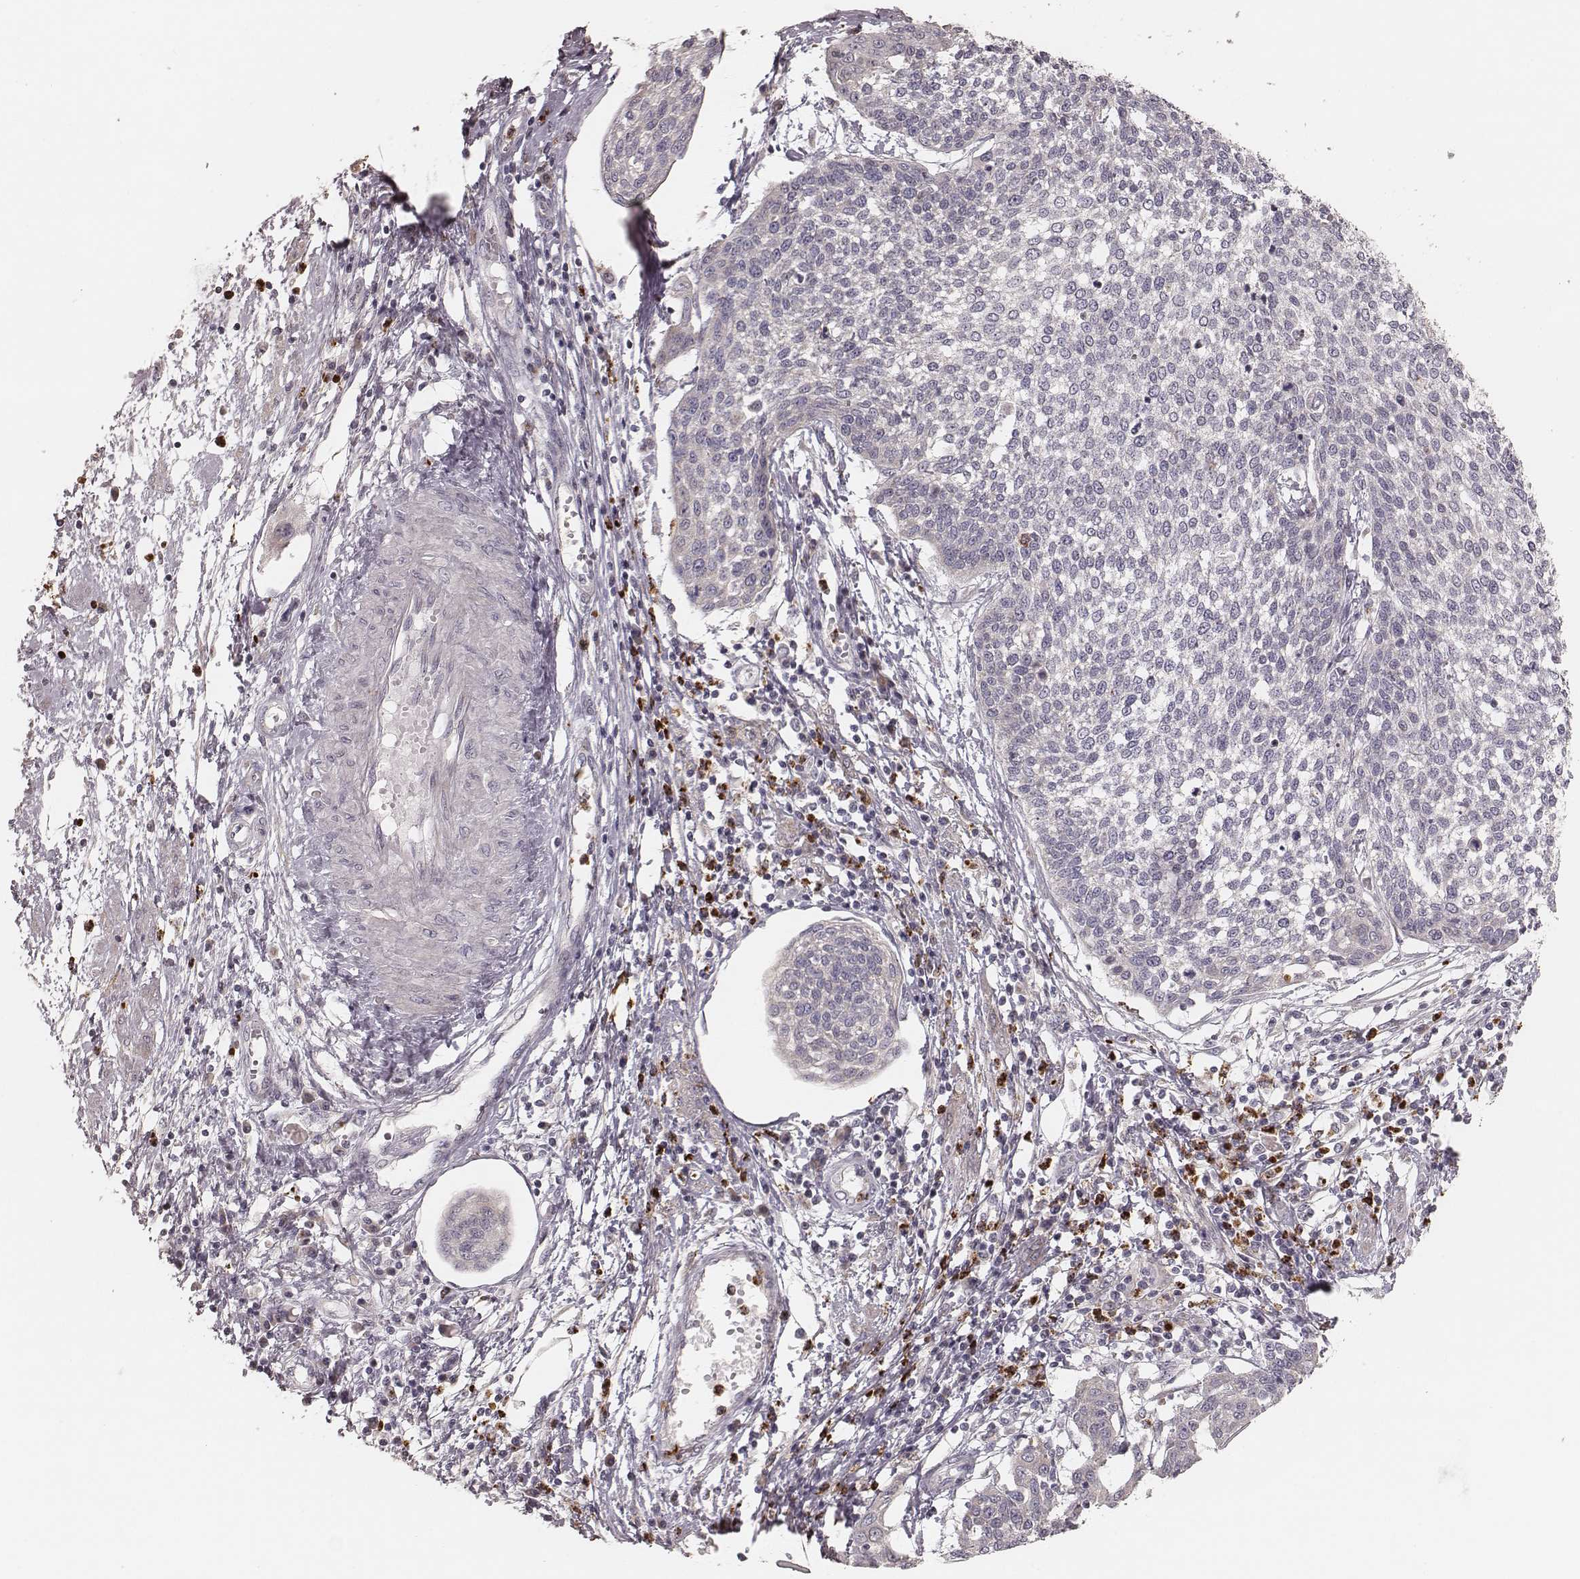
{"staining": {"intensity": "negative", "quantity": "none", "location": "none"}, "tissue": "cervical cancer", "cell_type": "Tumor cells", "image_type": "cancer", "snomed": [{"axis": "morphology", "description": "Squamous cell carcinoma, NOS"}, {"axis": "topography", "description": "Cervix"}], "caption": "Human squamous cell carcinoma (cervical) stained for a protein using immunohistochemistry (IHC) displays no expression in tumor cells.", "gene": "ABCA7", "patient": {"sex": "female", "age": 34}}